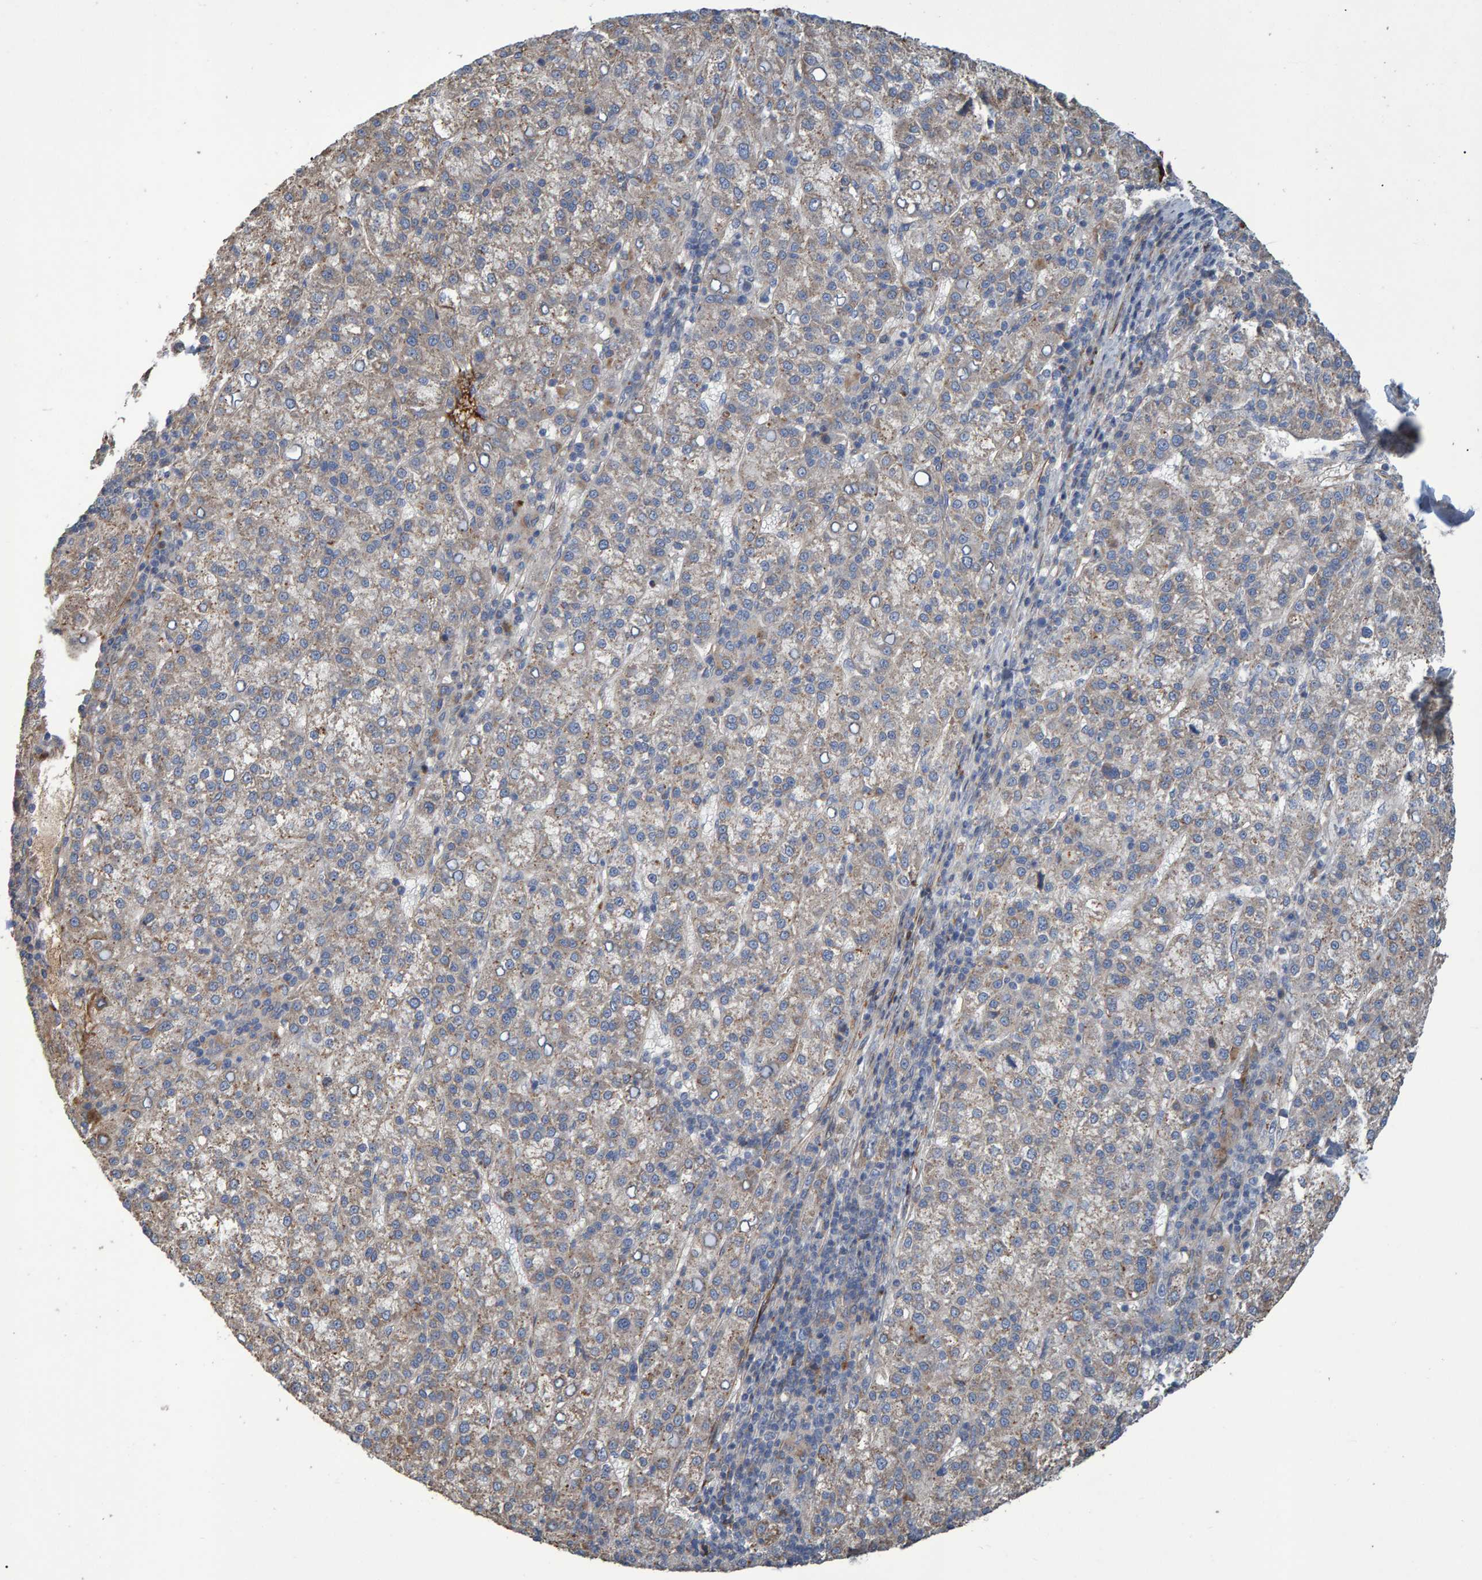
{"staining": {"intensity": "moderate", "quantity": "<25%", "location": "cytoplasmic/membranous"}, "tissue": "liver cancer", "cell_type": "Tumor cells", "image_type": "cancer", "snomed": [{"axis": "morphology", "description": "Carcinoma, Hepatocellular, NOS"}, {"axis": "topography", "description": "Liver"}], "caption": "High-magnification brightfield microscopy of liver cancer (hepatocellular carcinoma) stained with DAB (brown) and counterstained with hematoxylin (blue). tumor cells exhibit moderate cytoplasmic/membranous staining is identified in approximately<25% of cells. The staining is performed using DAB brown chromogen to label protein expression. The nuclei are counter-stained blue using hematoxylin.", "gene": "SLIT2", "patient": {"sex": "female", "age": 58}}